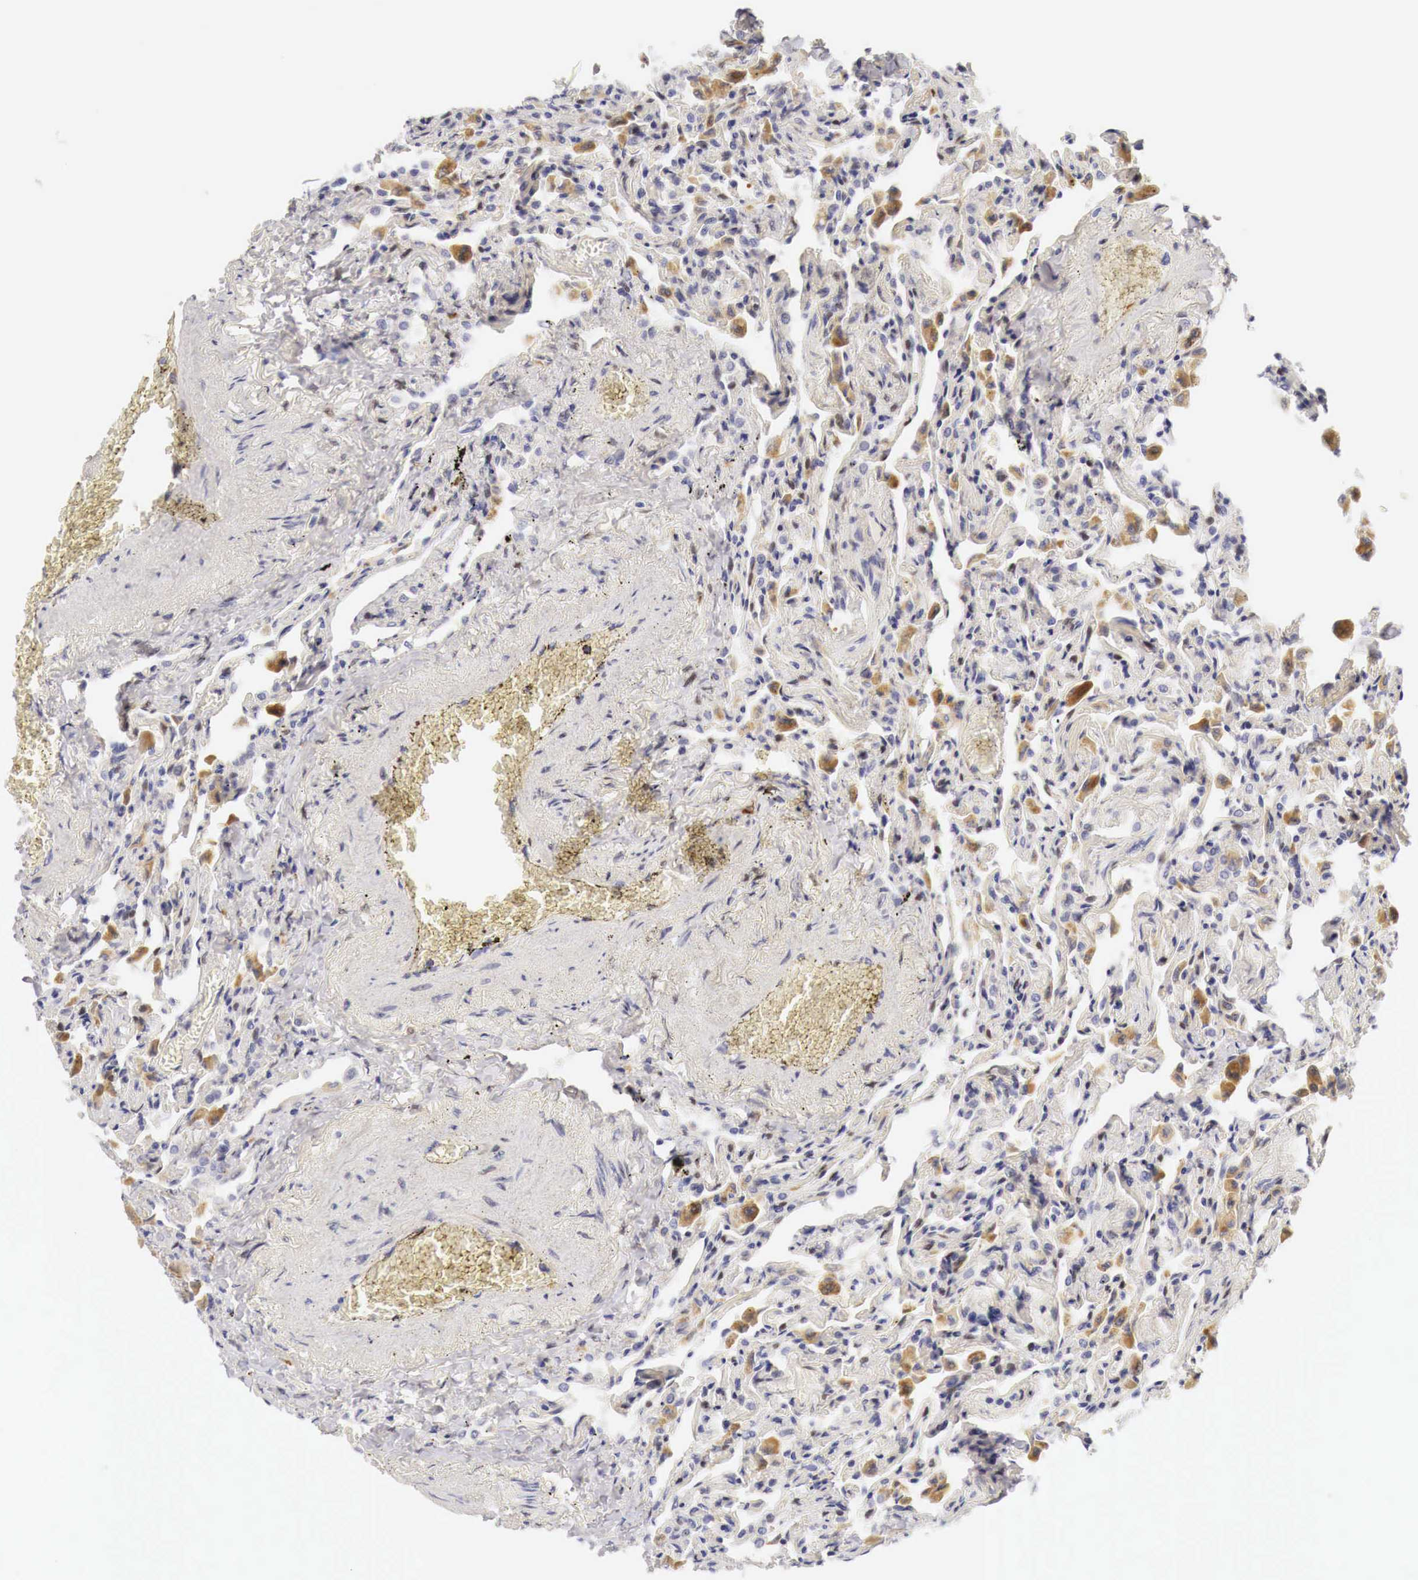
{"staining": {"intensity": "moderate", "quantity": "<25%", "location": "nuclear"}, "tissue": "lung", "cell_type": "Alveolar cells", "image_type": "normal", "snomed": [{"axis": "morphology", "description": "Normal tissue, NOS"}, {"axis": "topography", "description": "Lung"}], "caption": "Immunohistochemical staining of unremarkable lung reveals <25% levels of moderate nuclear protein expression in approximately <25% of alveolar cells. The staining was performed using DAB (3,3'-diaminobenzidine) to visualize the protein expression in brown, while the nuclei were stained in blue with hematoxylin (Magnification: 20x).", "gene": "CASP3", "patient": {"sex": "male", "age": 73}}